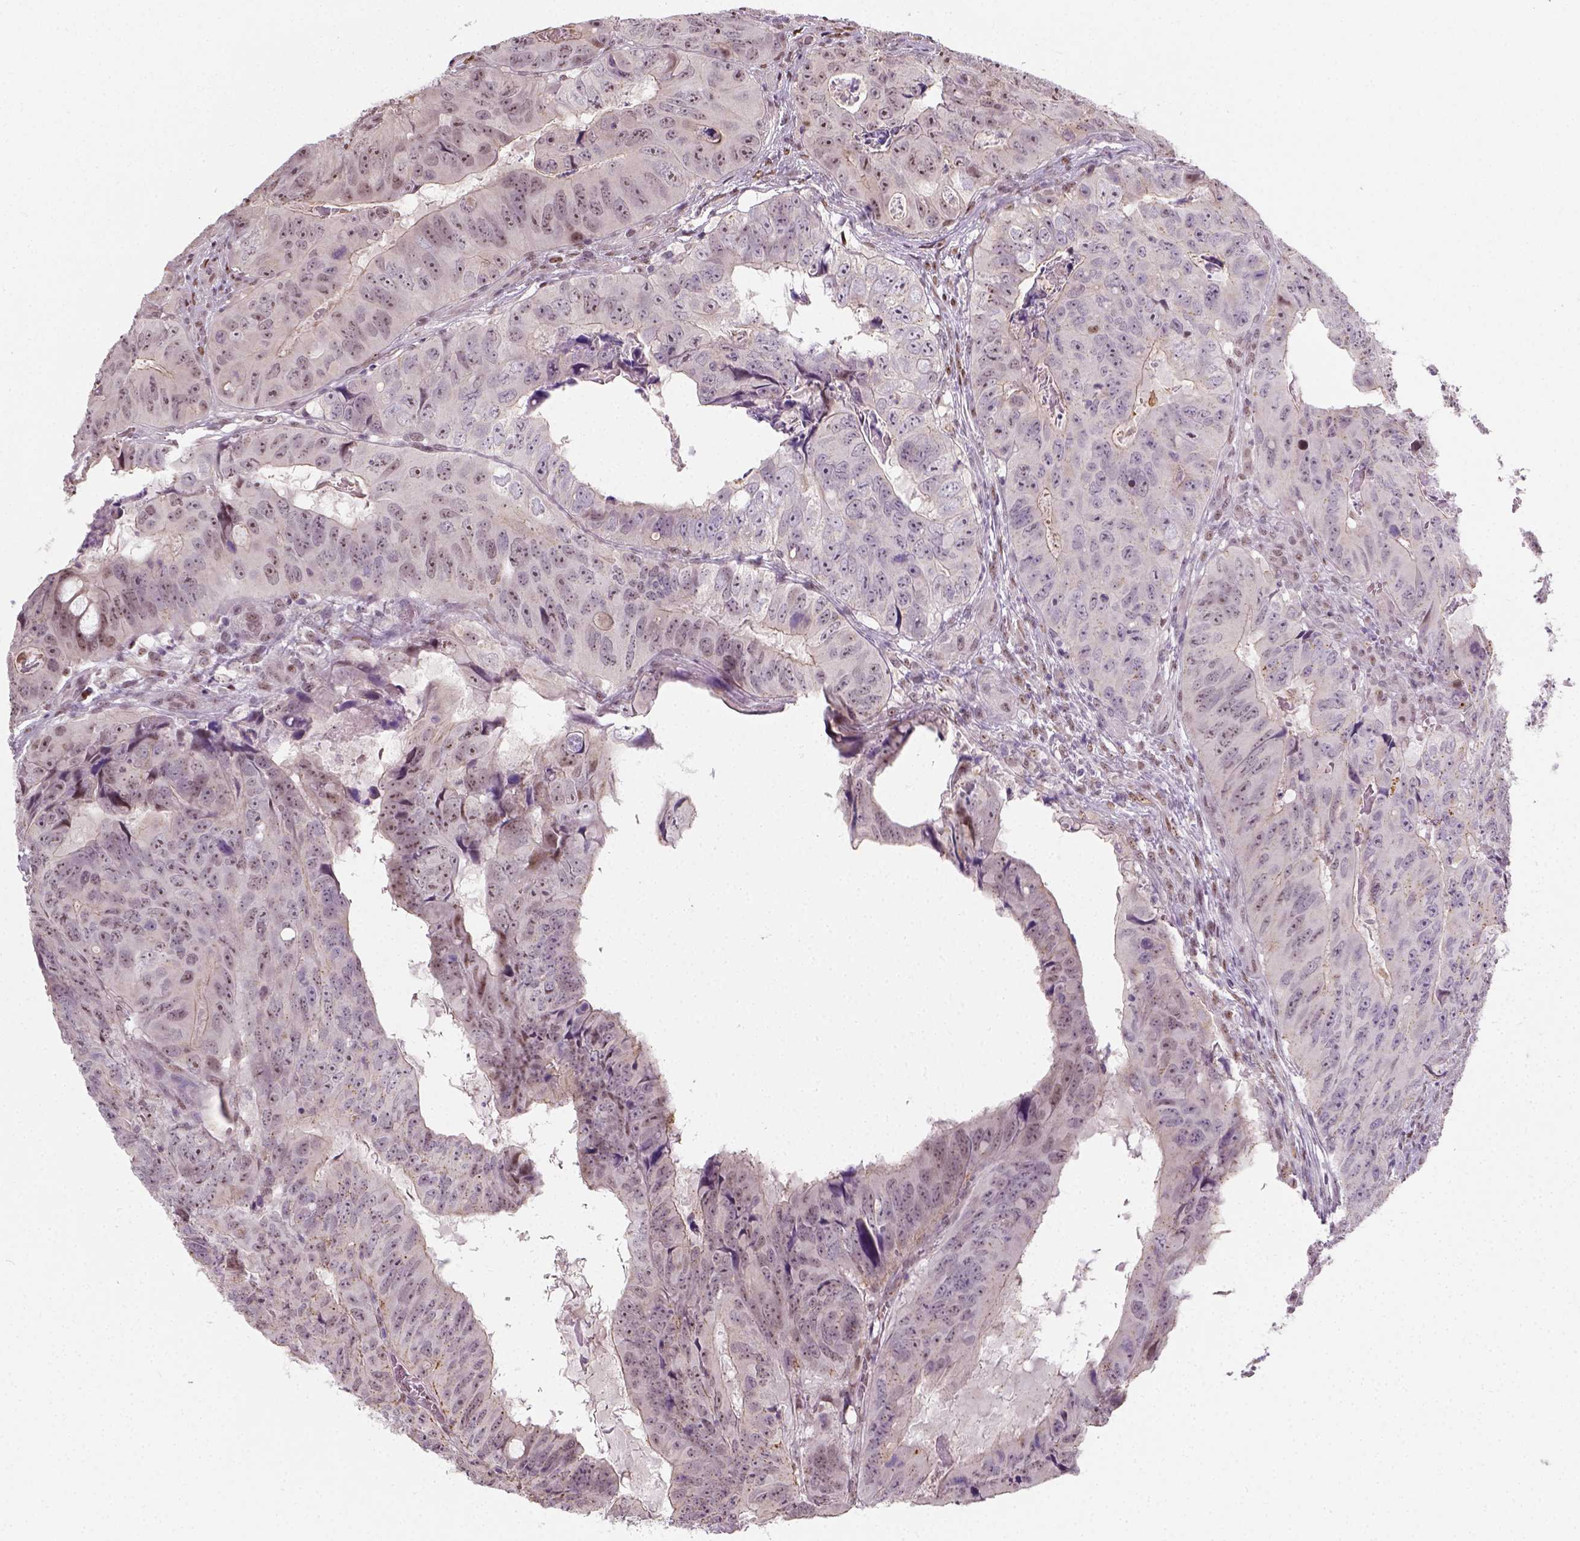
{"staining": {"intensity": "weak", "quantity": "25%-75%", "location": "nuclear"}, "tissue": "colorectal cancer", "cell_type": "Tumor cells", "image_type": "cancer", "snomed": [{"axis": "morphology", "description": "Adenocarcinoma, NOS"}, {"axis": "topography", "description": "Colon"}], "caption": "An image of adenocarcinoma (colorectal) stained for a protein reveals weak nuclear brown staining in tumor cells. (brown staining indicates protein expression, while blue staining denotes nuclei).", "gene": "C1orf112", "patient": {"sex": "male", "age": 79}}